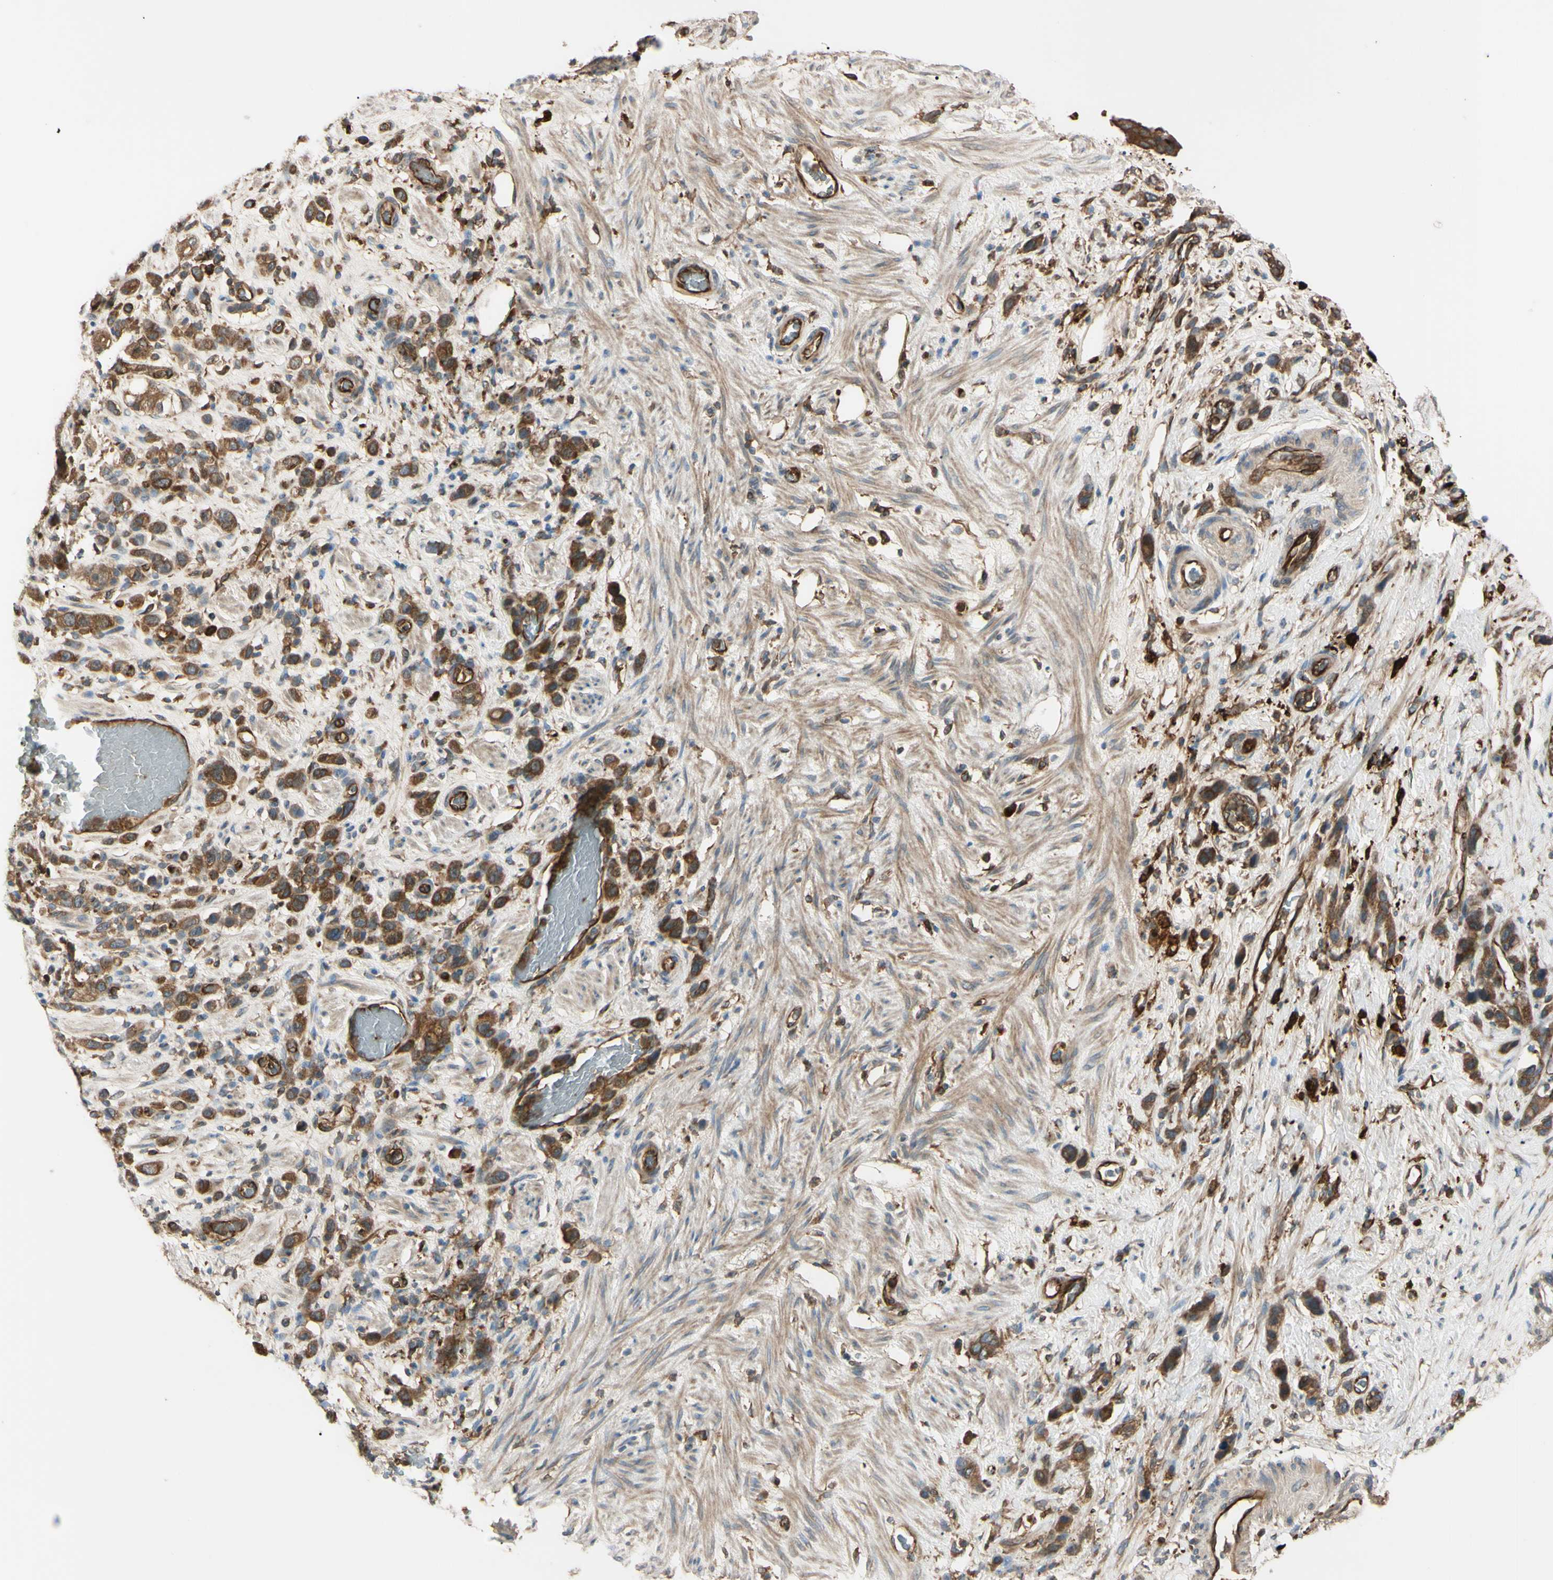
{"staining": {"intensity": "strong", "quantity": ">75%", "location": "cytoplasmic/membranous"}, "tissue": "stomach cancer", "cell_type": "Tumor cells", "image_type": "cancer", "snomed": [{"axis": "morphology", "description": "Adenocarcinoma, NOS"}, {"axis": "morphology", "description": "Adenocarcinoma, High grade"}, {"axis": "topography", "description": "Stomach, upper"}, {"axis": "topography", "description": "Stomach, lower"}], "caption": "Strong cytoplasmic/membranous positivity for a protein is identified in about >75% of tumor cells of stomach cancer using immunohistochemistry (IHC).", "gene": "PTPN12", "patient": {"sex": "female", "age": 65}}